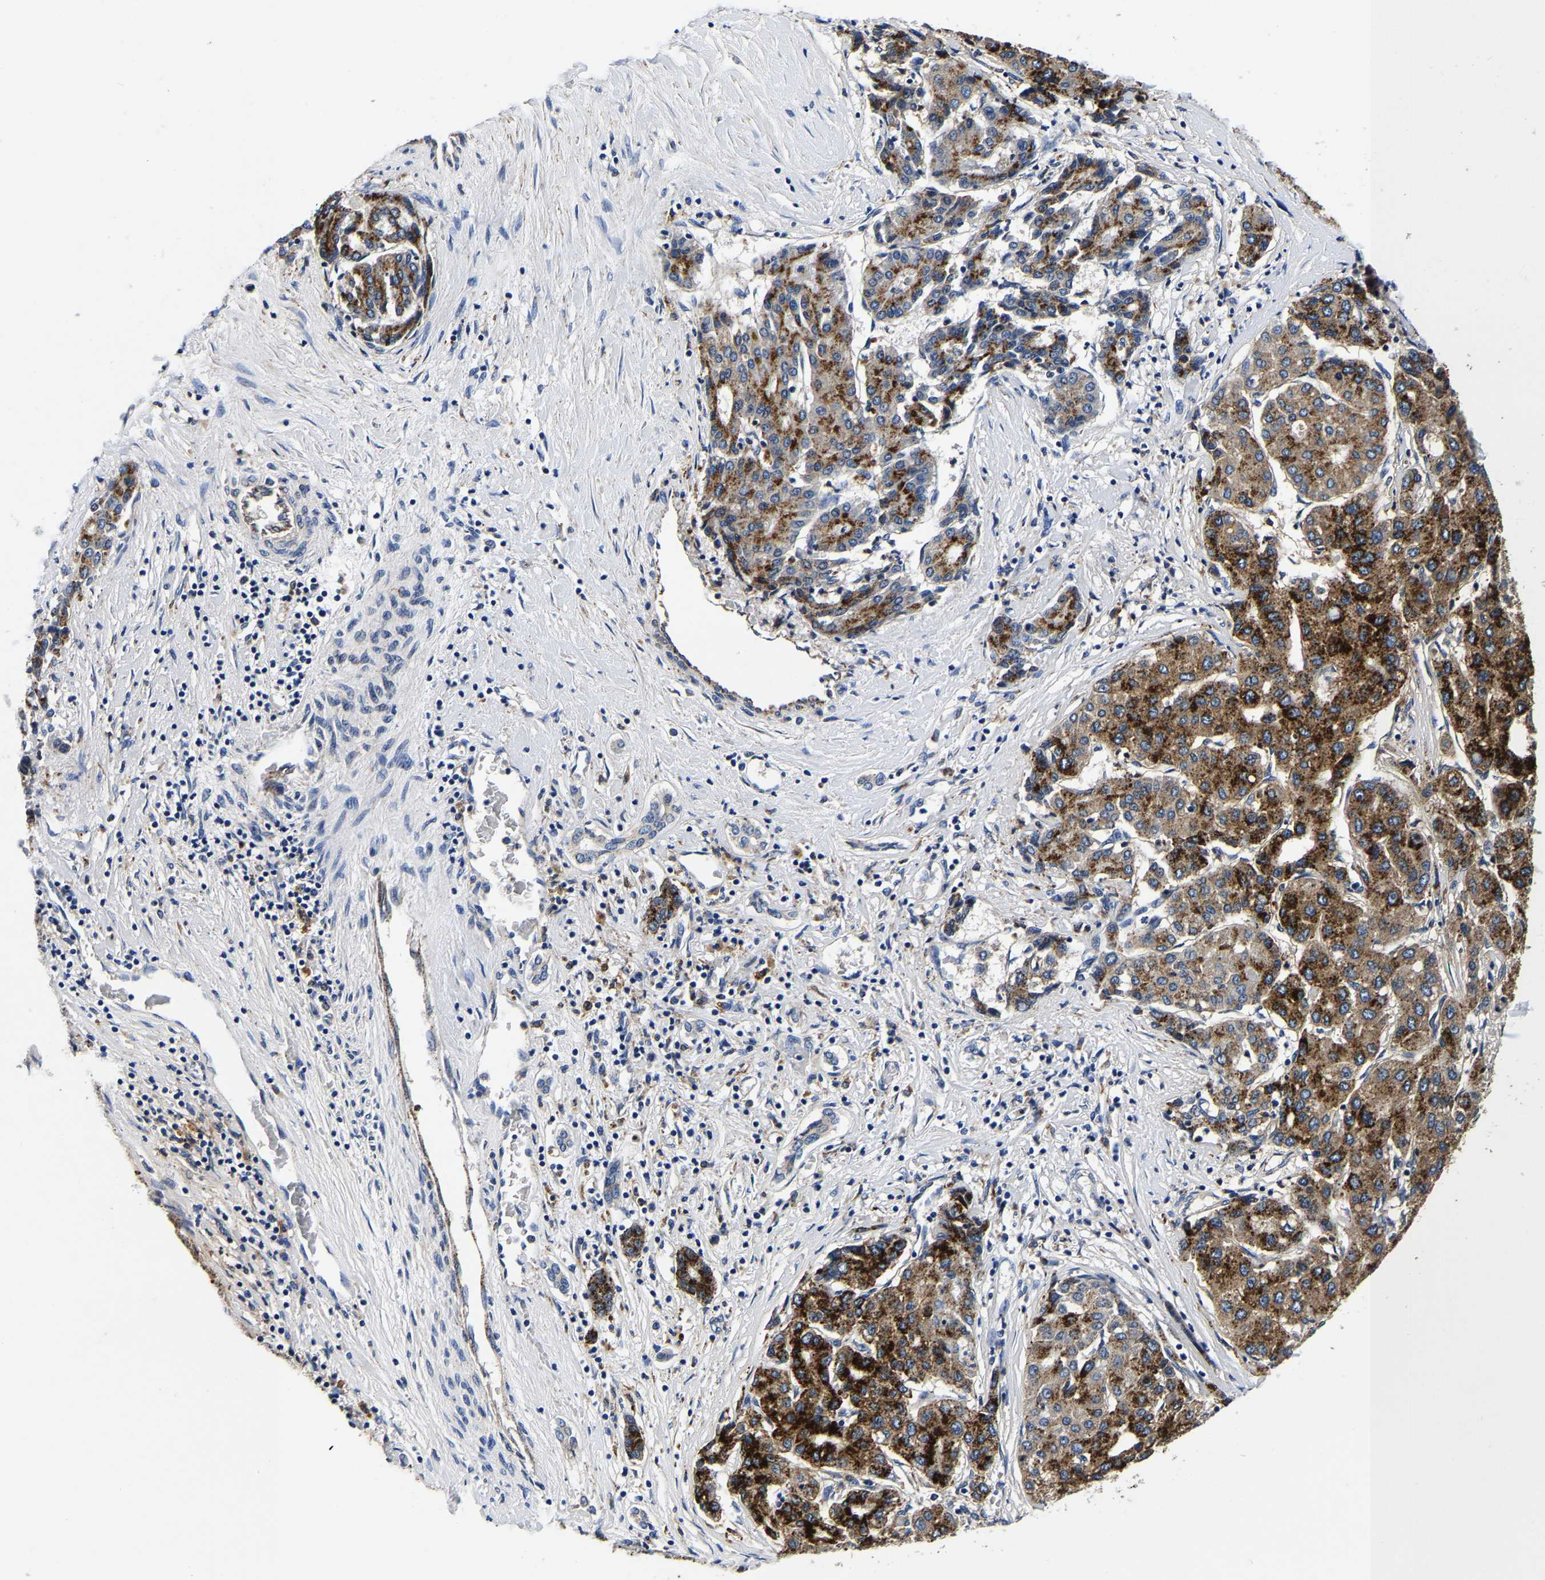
{"staining": {"intensity": "strong", "quantity": ">75%", "location": "cytoplasmic/membranous"}, "tissue": "liver cancer", "cell_type": "Tumor cells", "image_type": "cancer", "snomed": [{"axis": "morphology", "description": "Carcinoma, Hepatocellular, NOS"}, {"axis": "topography", "description": "Liver"}], "caption": "This is an image of immunohistochemistry (IHC) staining of liver cancer (hepatocellular carcinoma), which shows strong expression in the cytoplasmic/membranous of tumor cells.", "gene": "GRN", "patient": {"sex": "male", "age": 65}}